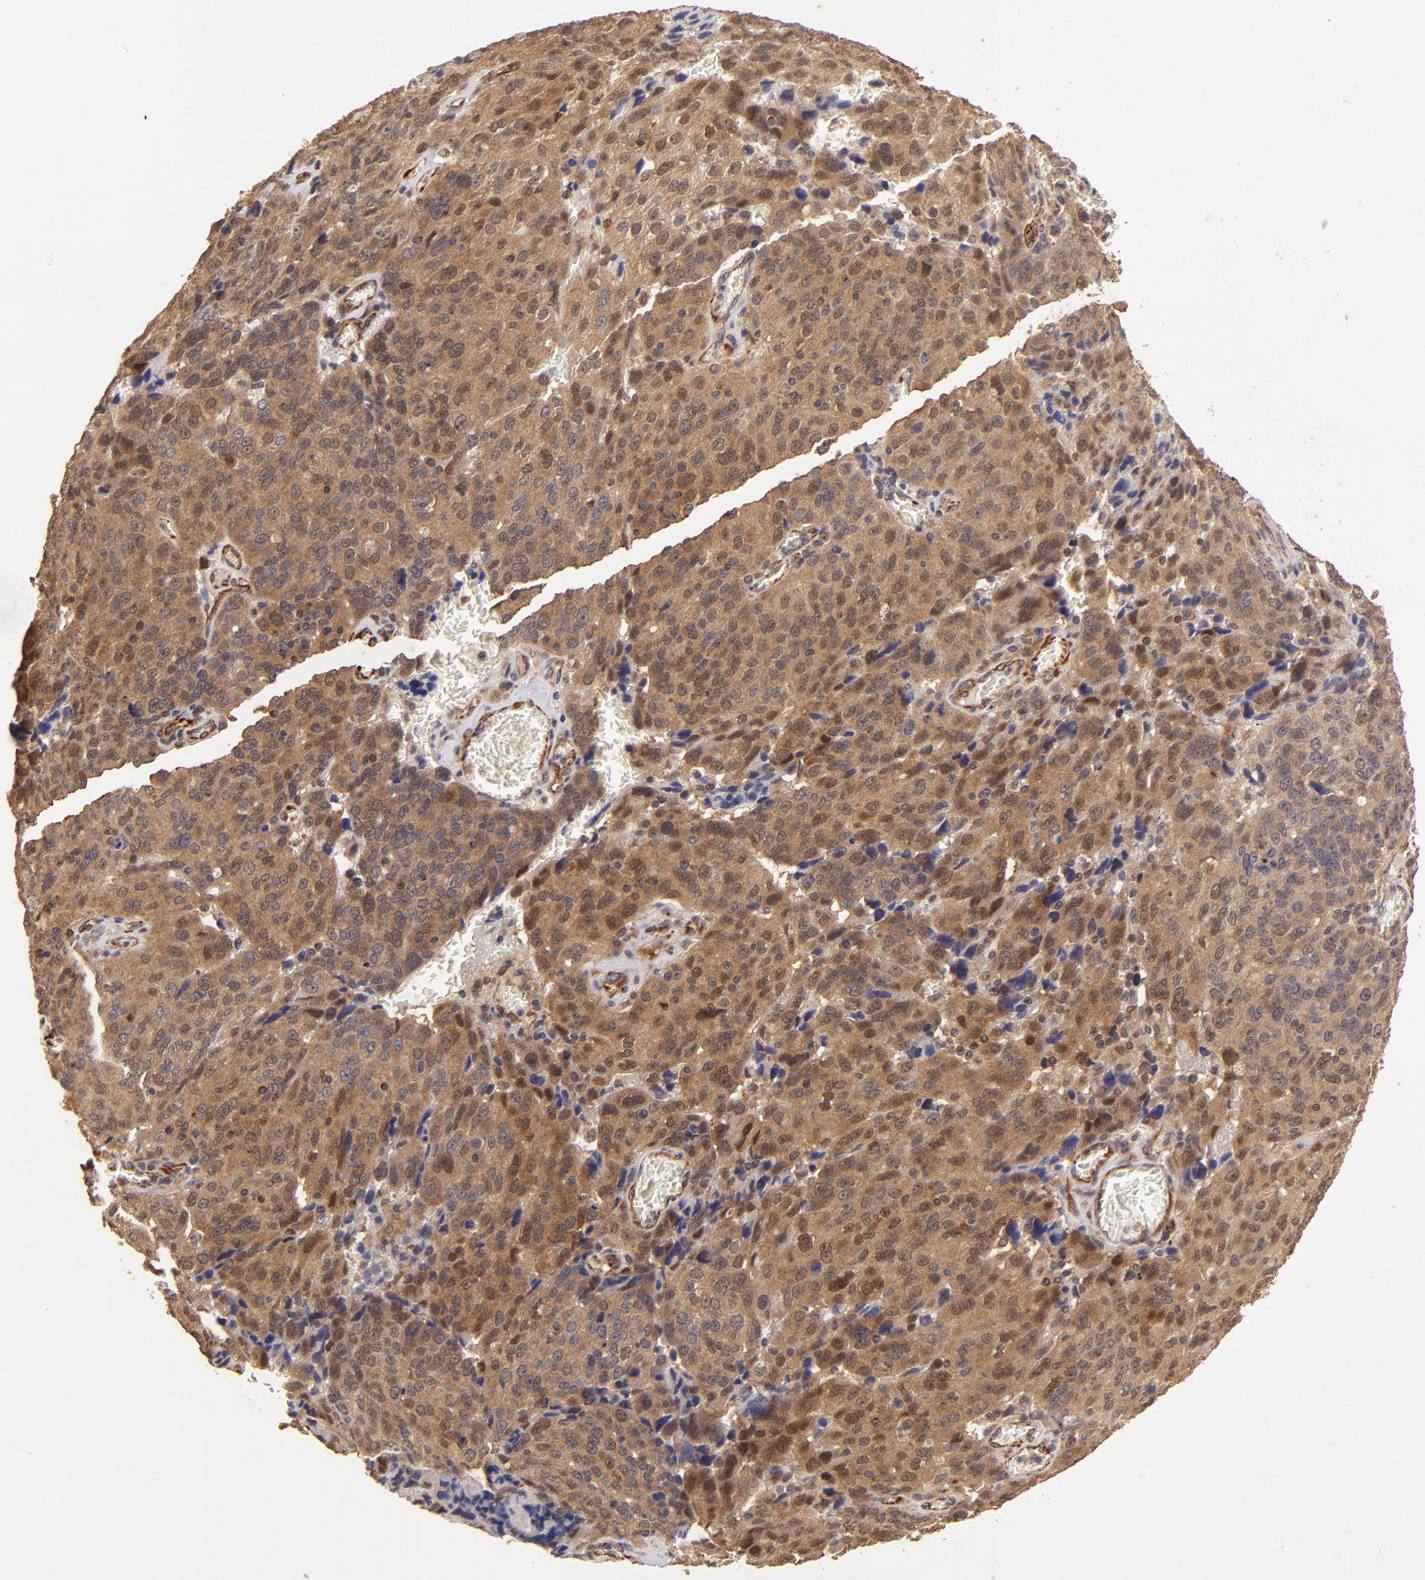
{"staining": {"intensity": "moderate", "quantity": ">75%", "location": "cytoplasmic/membranous"}, "tissue": "ovarian cancer", "cell_type": "Tumor cells", "image_type": "cancer", "snomed": [{"axis": "morphology", "description": "Carcinoma, endometroid"}, {"axis": "topography", "description": "Ovary"}], "caption": "Protein expression analysis of ovarian cancer reveals moderate cytoplasmic/membranous positivity in about >75% of tumor cells.", "gene": "TNFAIP3", "patient": {"sex": "female", "age": 75}}